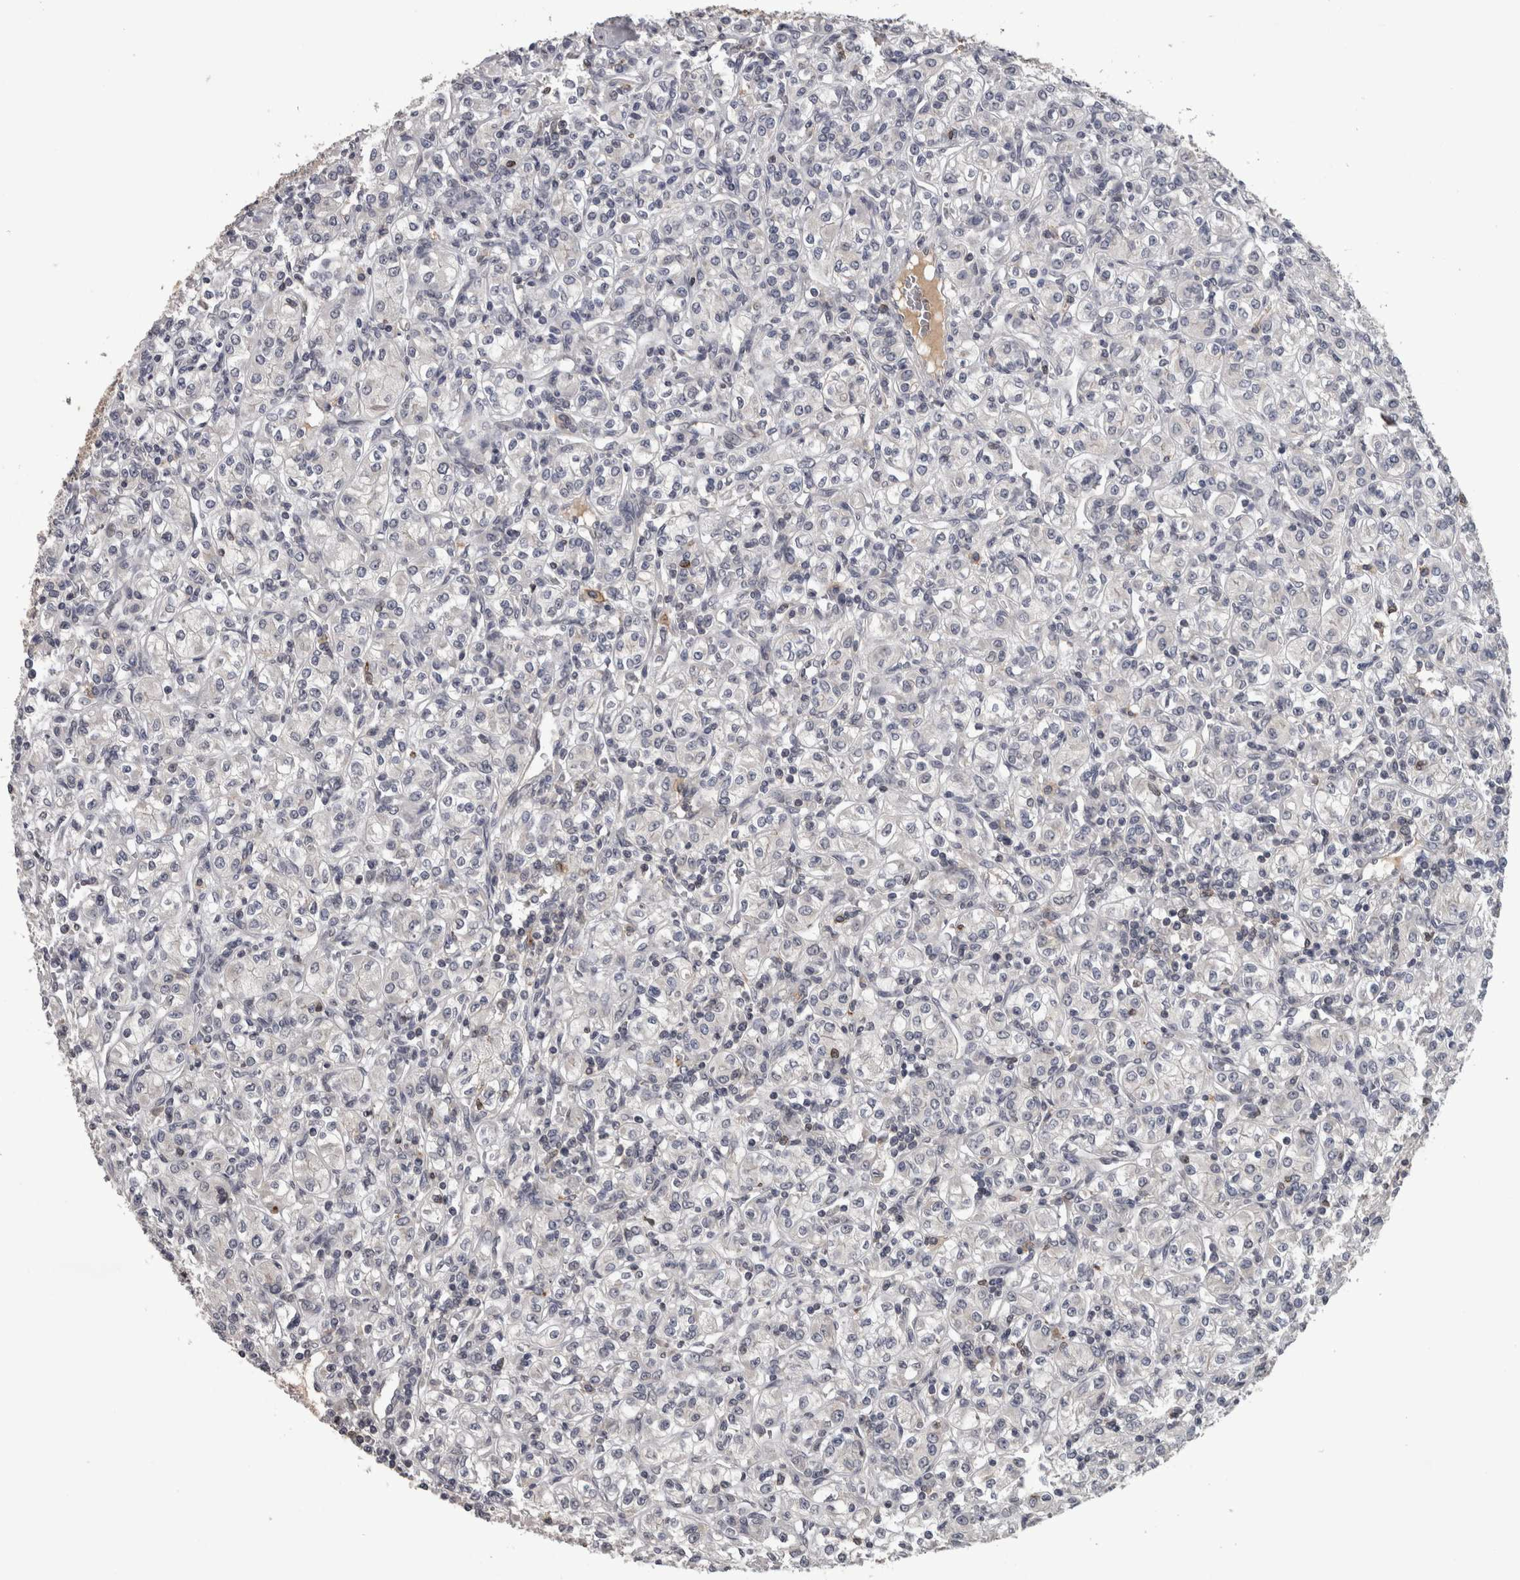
{"staining": {"intensity": "negative", "quantity": "none", "location": "none"}, "tissue": "renal cancer", "cell_type": "Tumor cells", "image_type": "cancer", "snomed": [{"axis": "morphology", "description": "Adenocarcinoma, NOS"}, {"axis": "topography", "description": "Kidney"}], "caption": "Renal cancer (adenocarcinoma) was stained to show a protein in brown. There is no significant positivity in tumor cells. Nuclei are stained in blue.", "gene": "PON3", "patient": {"sex": "male", "age": 77}}